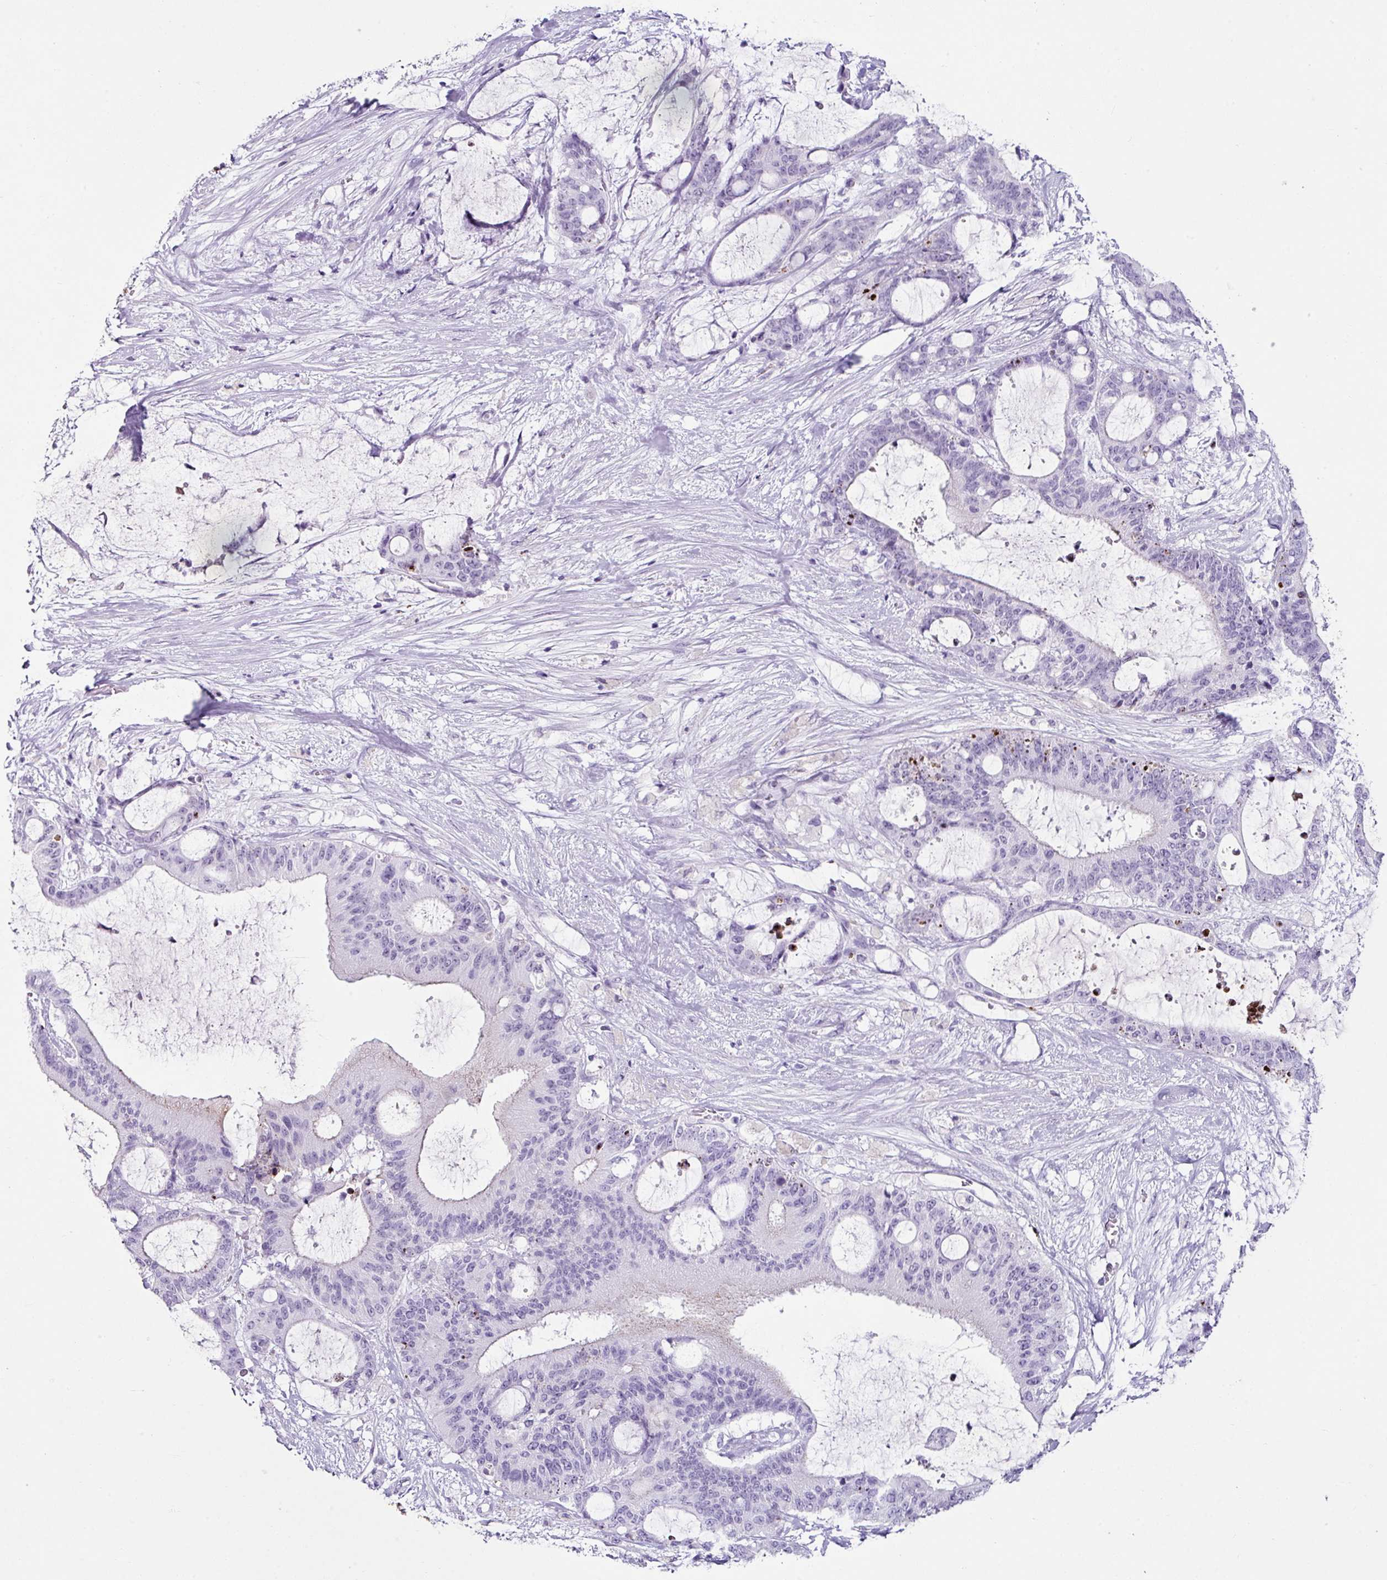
{"staining": {"intensity": "moderate", "quantity": "<25%", "location": "cytoplasmic/membranous"}, "tissue": "liver cancer", "cell_type": "Tumor cells", "image_type": "cancer", "snomed": [{"axis": "morphology", "description": "Normal tissue, NOS"}, {"axis": "morphology", "description": "Cholangiocarcinoma"}, {"axis": "topography", "description": "Liver"}, {"axis": "topography", "description": "Peripheral nerve tissue"}], "caption": "Protein analysis of liver cholangiocarcinoma tissue shows moderate cytoplasmic/membranous staining in about <25% of tumor cells. Nuclei are stained in blue.", "gene": "TRA2A", "patient": {"sex": "female", "age": 73}}